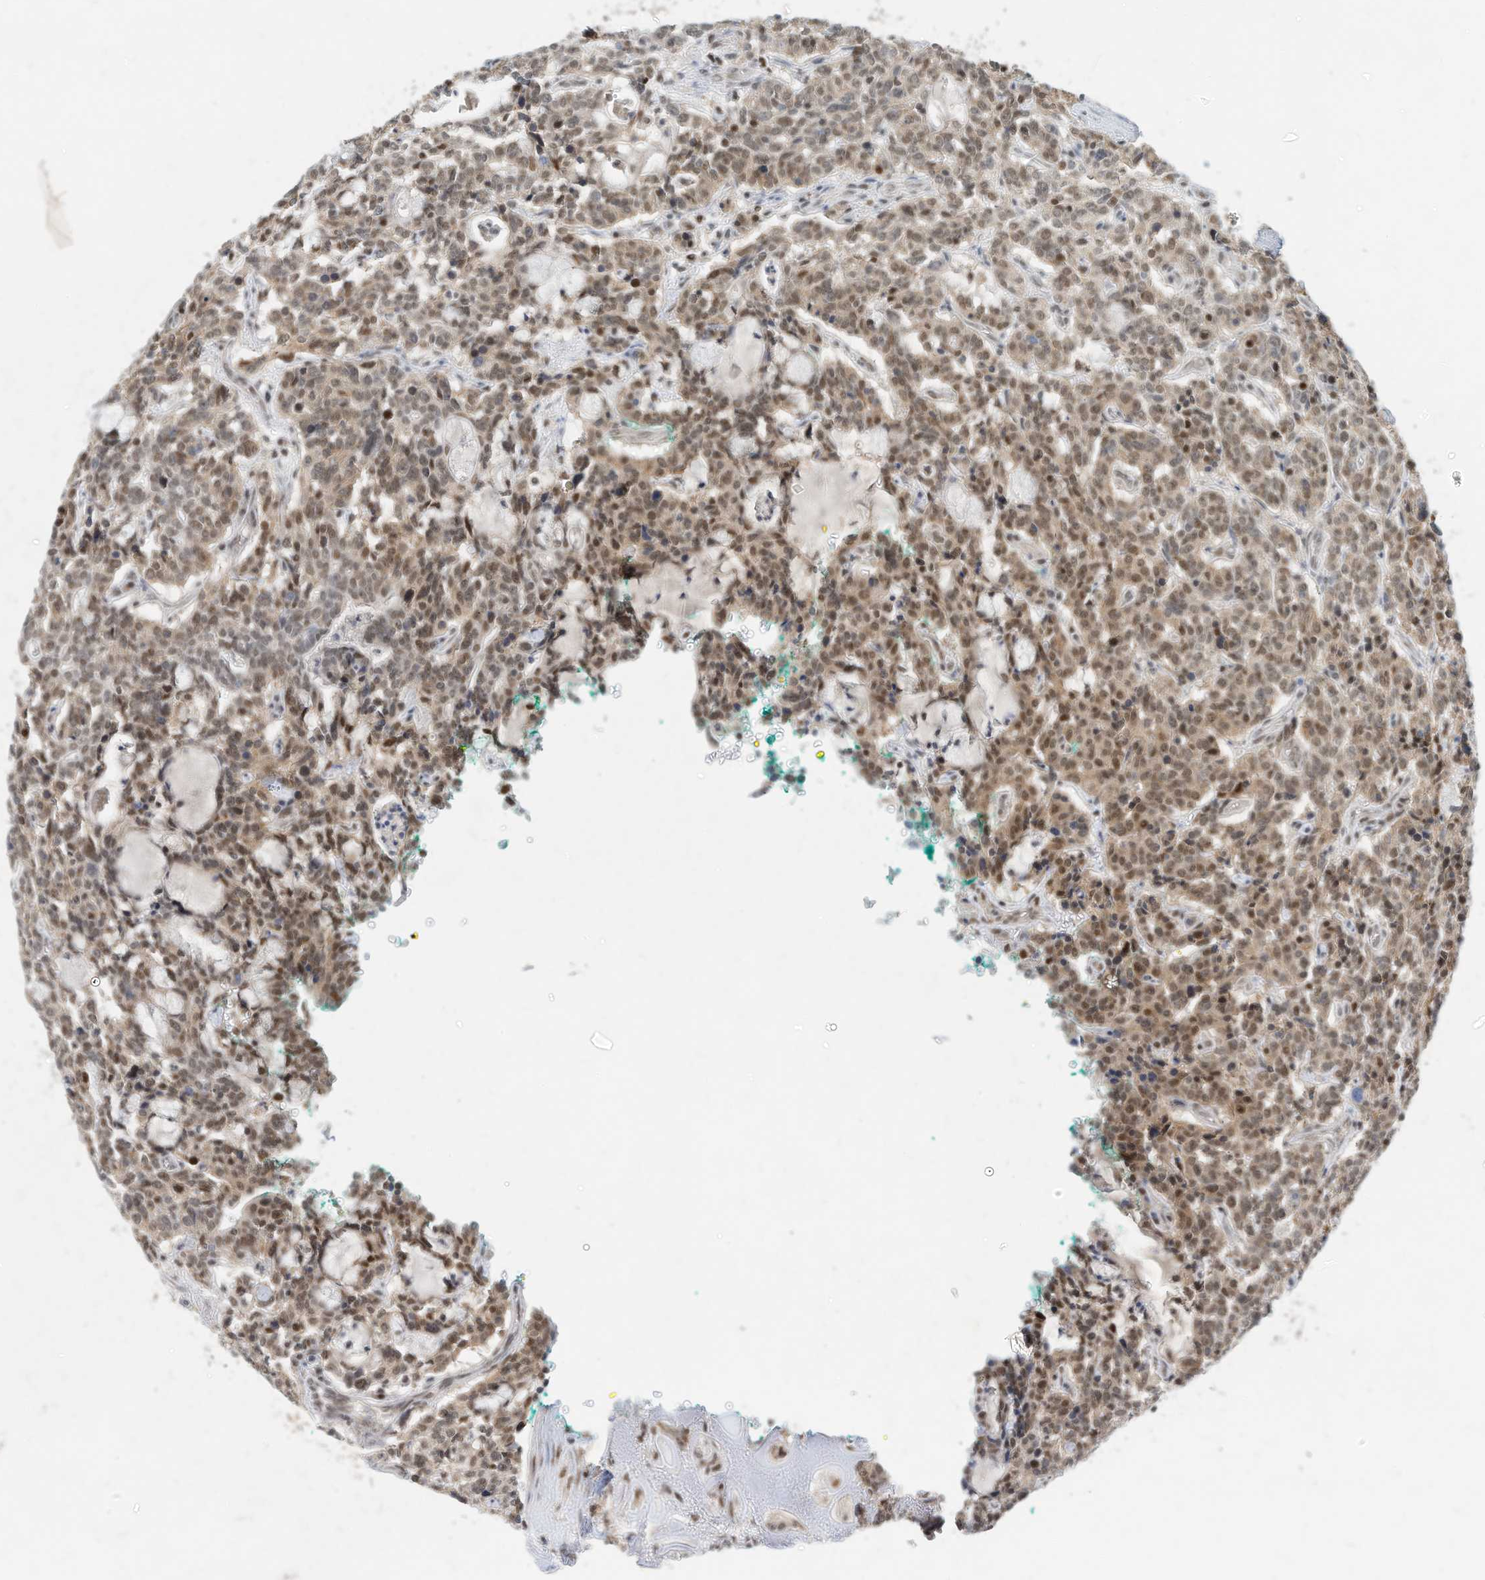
{"staining": {"intensity": "moderate", "quantity": "25%-75%", "location": "cytoplasmic/membranous,nuclear"}, "tissue": "carcinoid", "cell_type": "Tumor cells", "image_type": "cancer", "snomed": [{"axis": "morphology", "description": "Carcinoid, malignant, NOS"}, {"axis": "topography", "description": "Lung"}], "caption": "The histopathology image exhibits a brown stain indicating the presence of a protein in the cytoplasmic/membranous and nuclear of tumor cells in malignant carcinoid.", "gene": "OGT", "patient": {"sex": "female", "age": 46}}